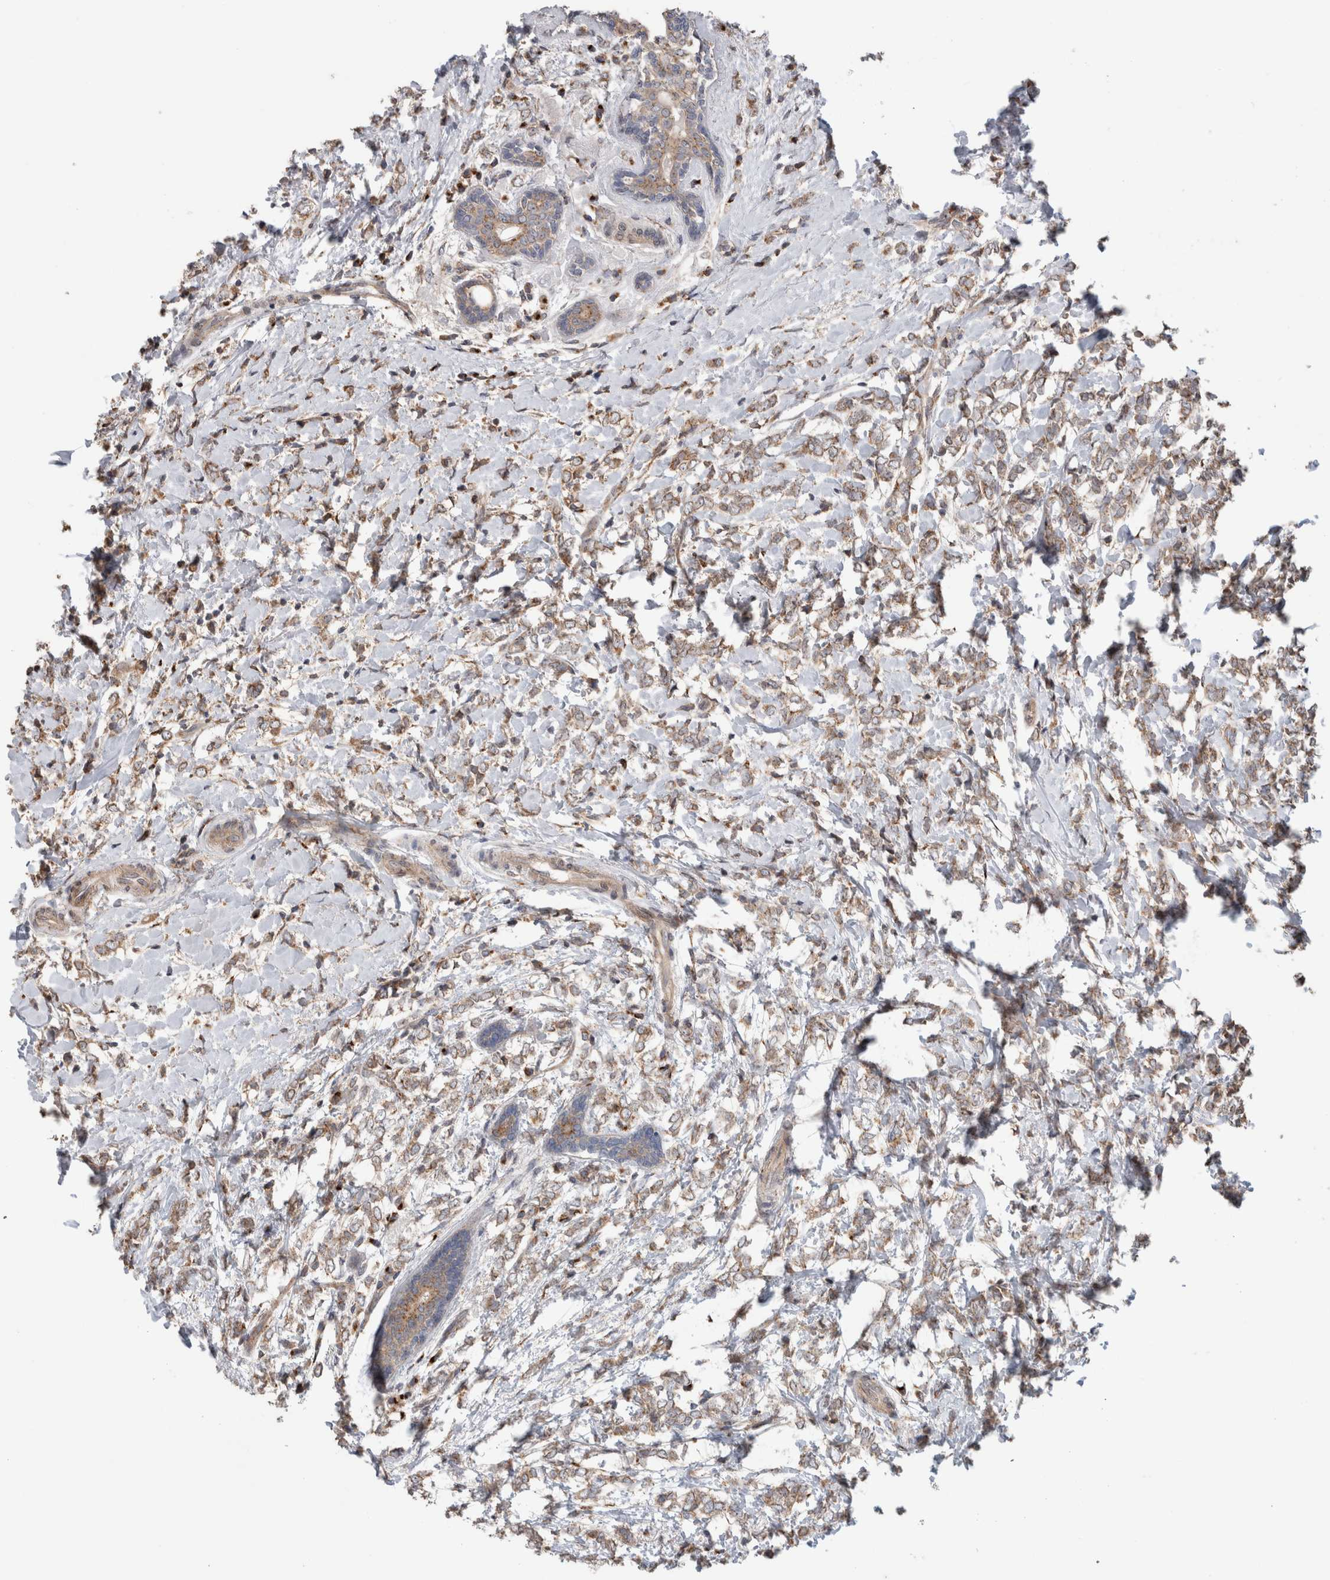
{"staining": {"intensity": "moderate", "quantity": ">75%", "location": "cytoplasmic/membranous"}, "tissue": "breast cancer", "cell_type": "Tumor cells", "image_type": "cancer", "snomed": [{"axis": "morphology", "description": "Normal tissue, NOS"}, {"axis": "morphology", "description": "Lobular carcinoma"}, {"axis": "topography", "description": "Breast"}], "caption": "An immunohistochemistry (IHC) micrograph of neoplastic tissue is shown. Protein staining in brown shows moderate cytoplasmic/membranous positivity in breast cancer (lobular carcinoma) within tumor cells.", "gene": "TRIM5", "patient": {"sex": "female", "age": 47}}